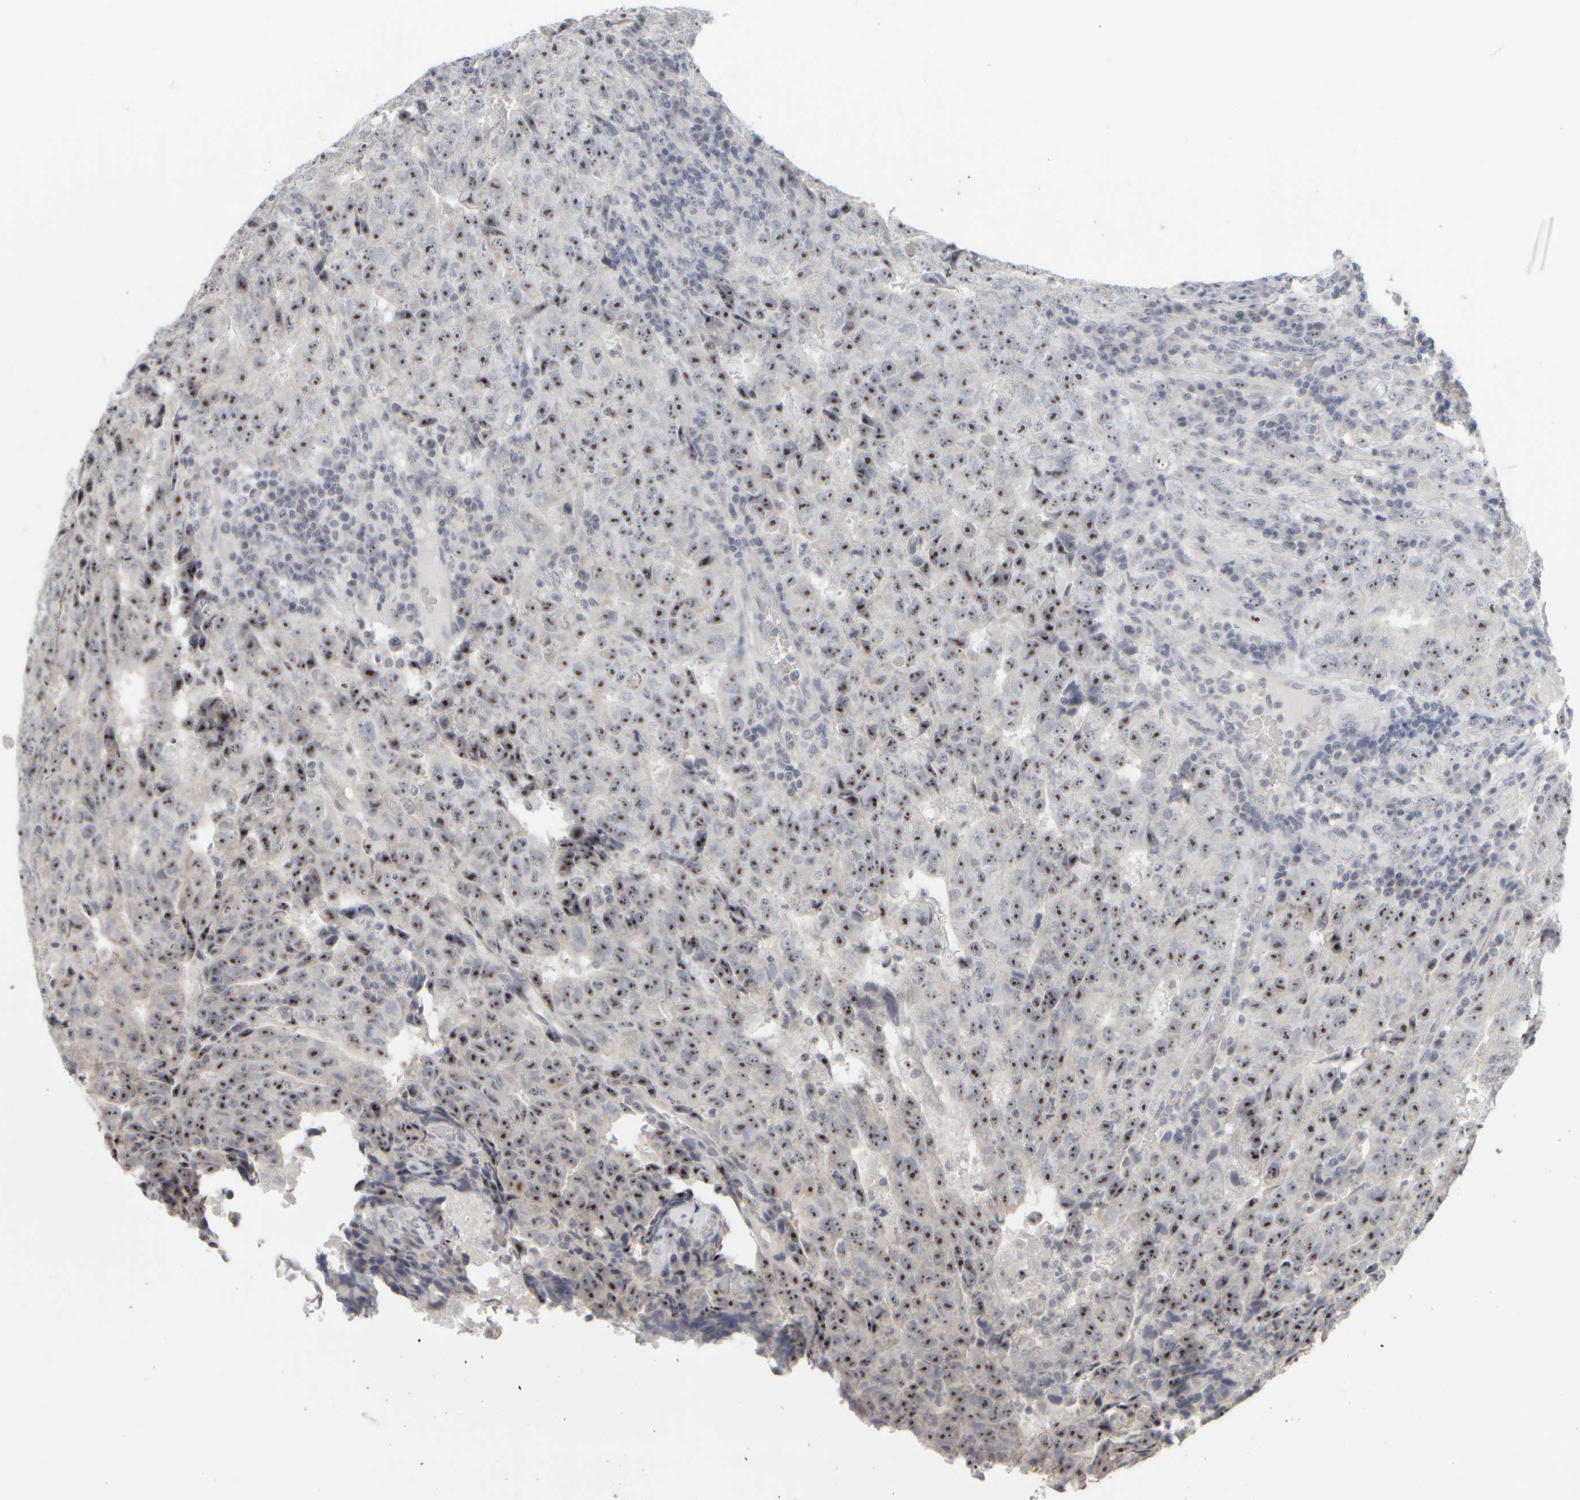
{"staining": {"intensity": "strong", "quantity": ">75%", "location": "nuclear"}, "tissue": "testis cancer", "cell_type": "Tumor cells", "image_type": "cancer", "snomed": [{"axis": "morphology", "description": "Necrosis, NOS"}, {"axis": "morphology", "description": "Carcinoma, Embryonal, NOS"}, {"axis": "topography", "description": "Testis"}], "caption": "Testis cancer tissue reveals strong nuclear expression in approximately >75% of tumor cells The staining was performed using DAB (3,3'-diaminobenzidine), with brown indicating positive protein expression. Nuclei are stained blue with hematoxylin.", "gene": "DCXR", "patient": {"sex": "male", "age": 19}}